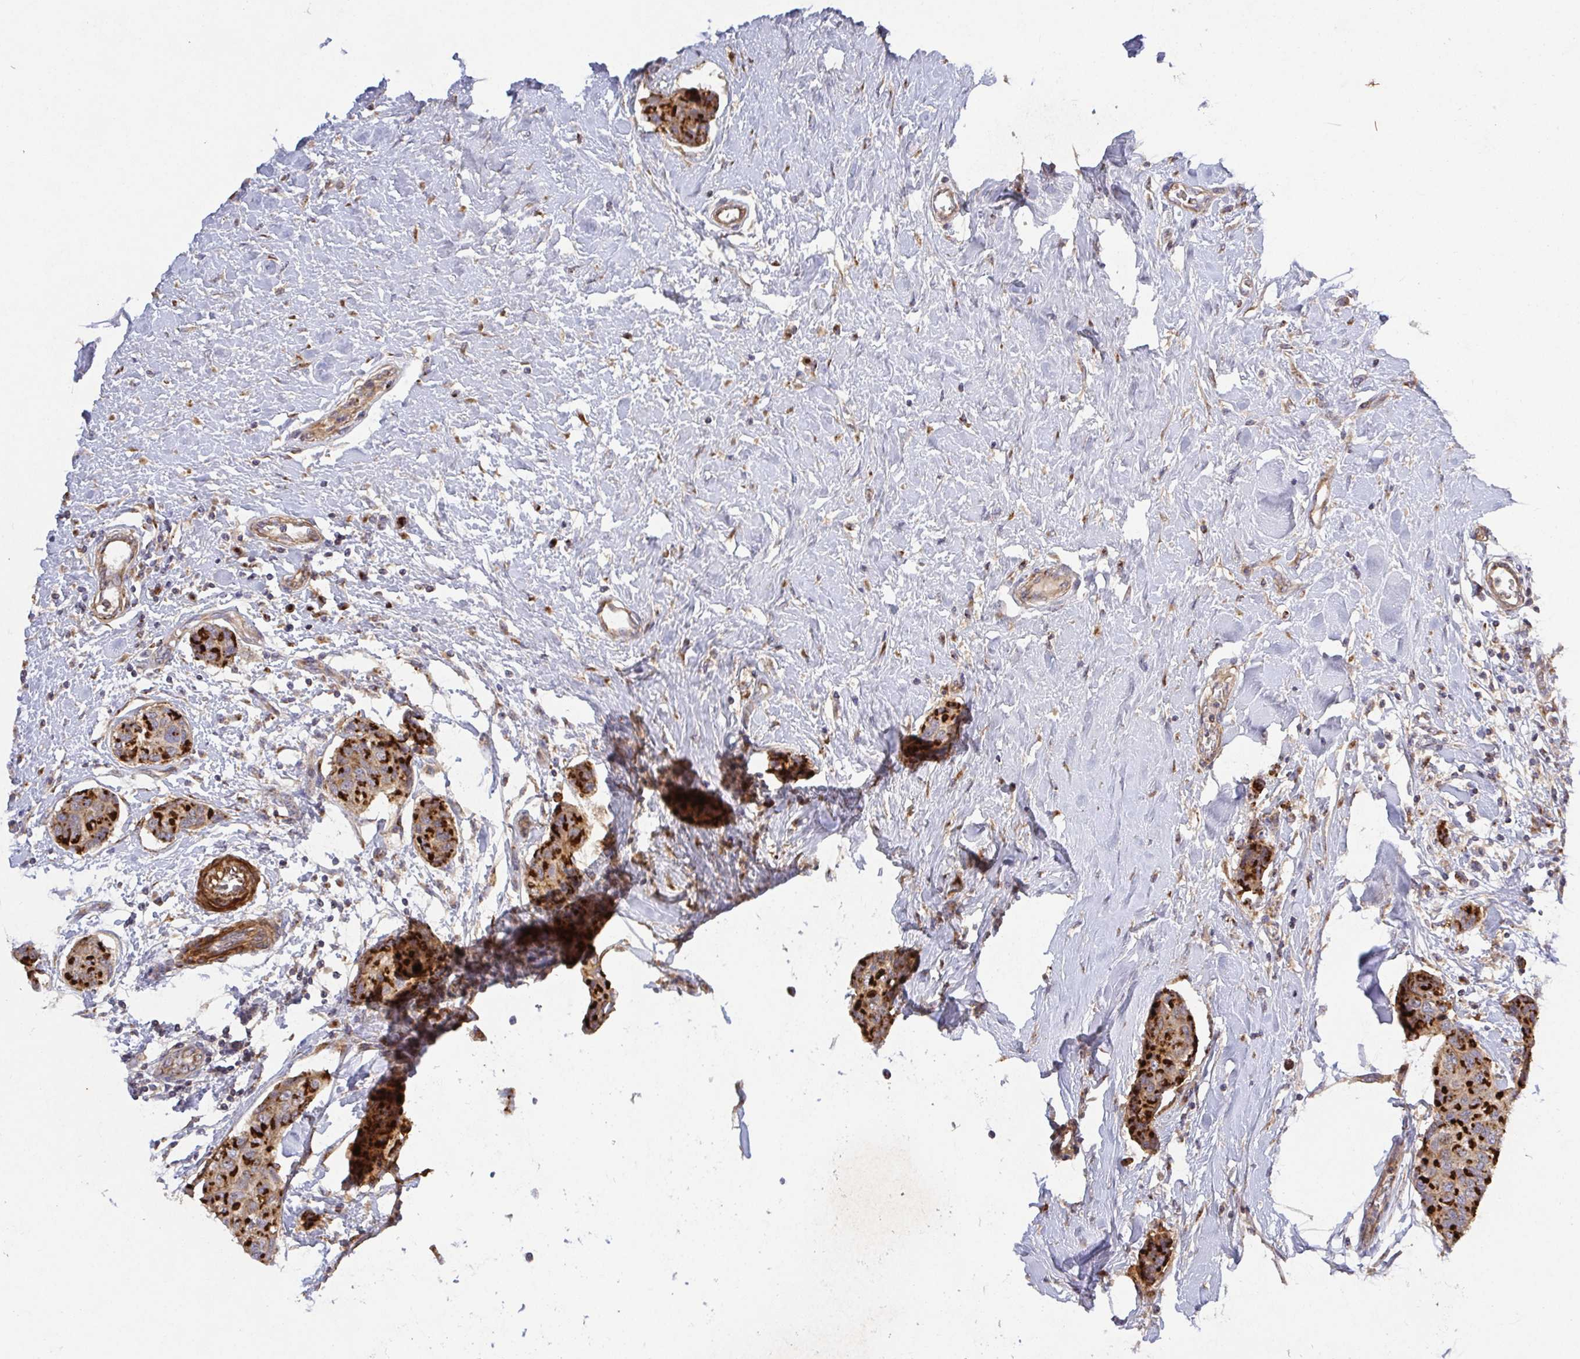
{"staining": {"intensity": "strong", "quantity": ">75%", "location": "cytoplasmic/membranous"}, "tissue": "breast cancer", "cell_type": "Tumor cells", "image_type": "cancer", "snomed": [{"axis": "morphology", "description": "Duct carcinoma"}, {"axis": "topography", "description": "Breast"}], "caption": "The image displays staining of breast intraductal carcinoma, revealing strong cytoplasmic/membranous protein expression (brown color) within tumor cells.", "gene": "TM9SF4", "patient": {"sex": "female", "age": 80}}